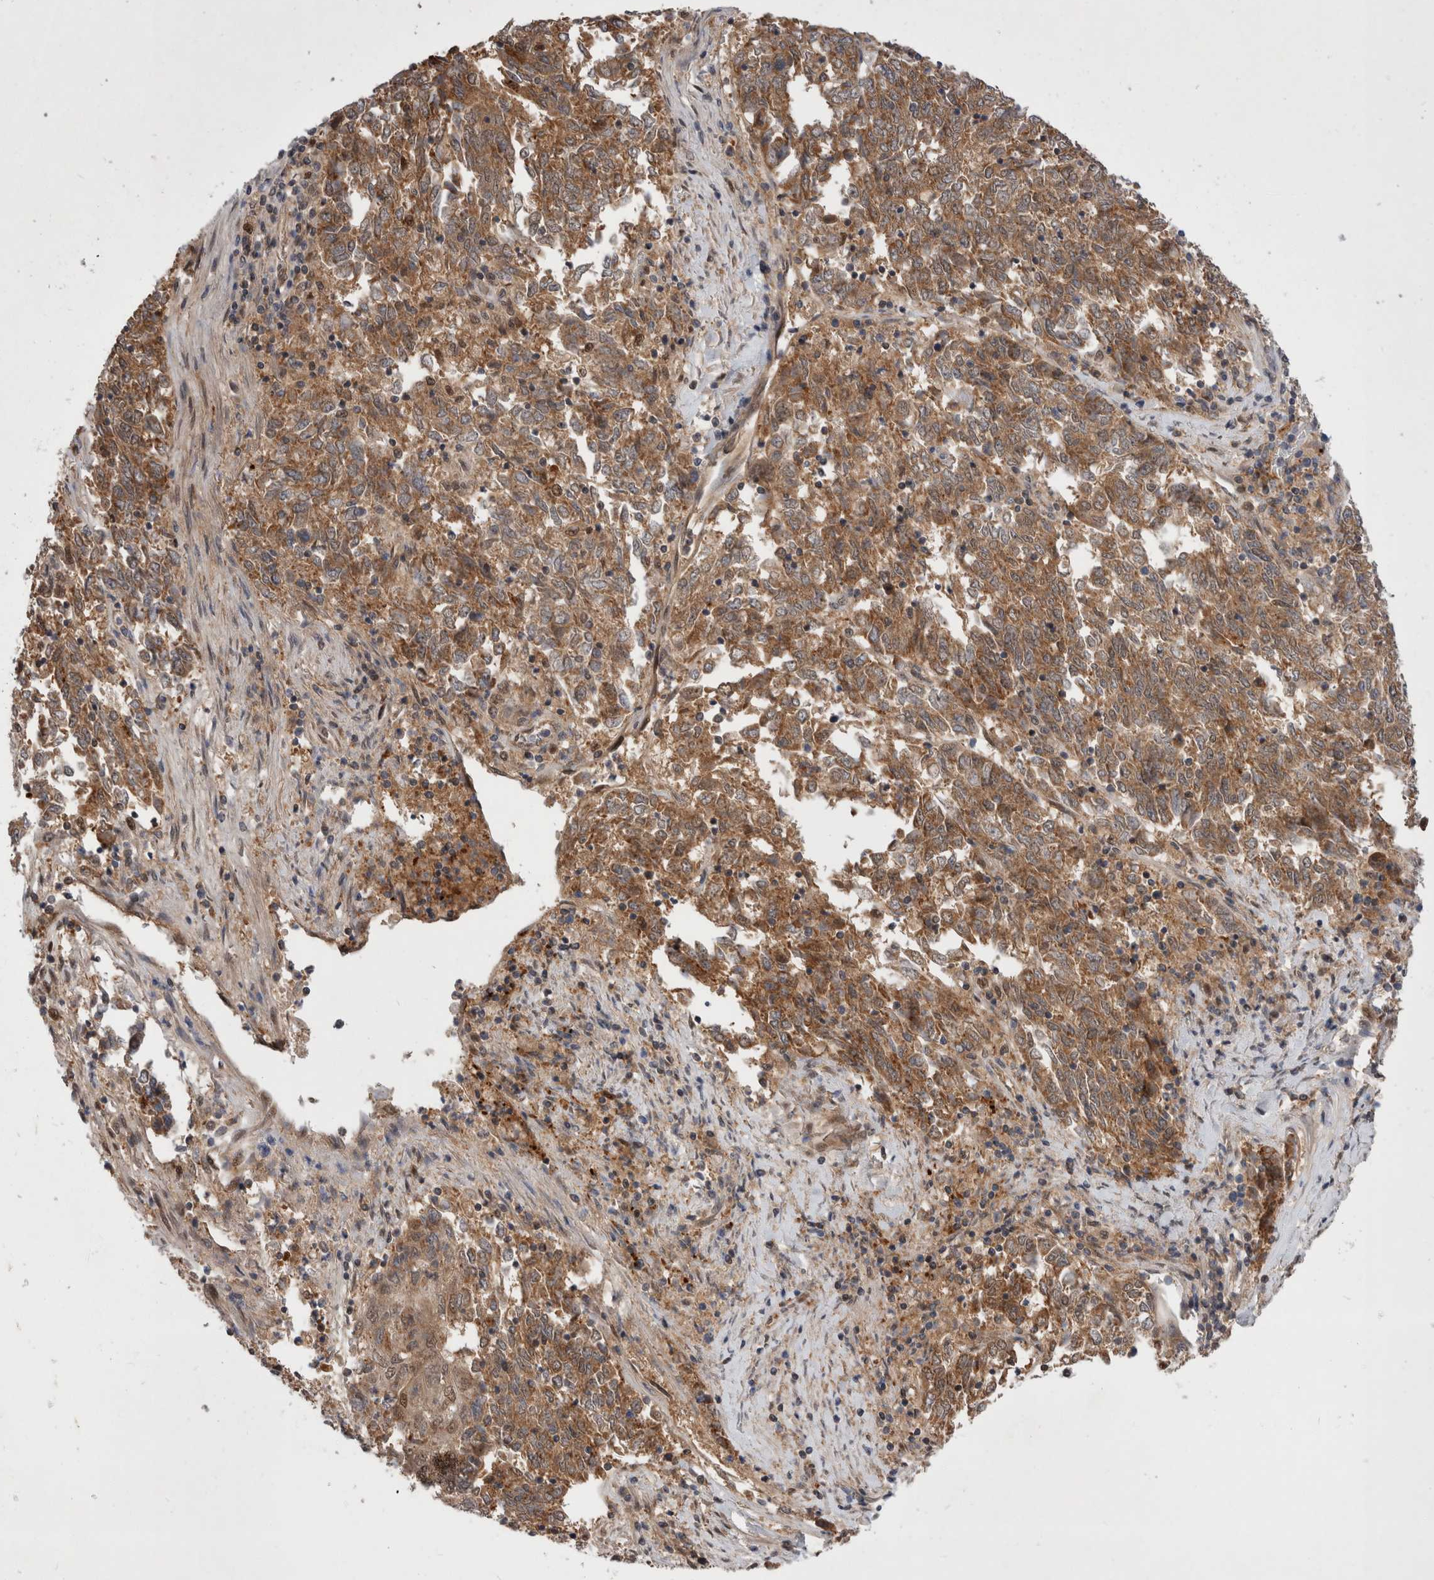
{"staining": {"intensity": "moderate", "quantity": ">75%", "location": "cytoplasmic/membranous"}, "tissue": "endometrial cancer", "cell_type": "Tumor cells", "image_type": "cancer", "snomed": [{"axis": "morphology", "description": "Adenocarcinoma, NOS"}, {"axis": "topography", "description": "Endometrium"}], "caption": "Tumor cells display moderate cytoplasmic/membranous expression in about >75% of cells in endometrial cancer (adenocarcinoma). The staining is performed using DAB (3,3'-diaminobenzidine) brown chromogen to label protein expression. The nuclei are counter-stained blue using hematoxylin.", "gene": "MRPL37", "patient": {"sex": "female", "age": 80}}